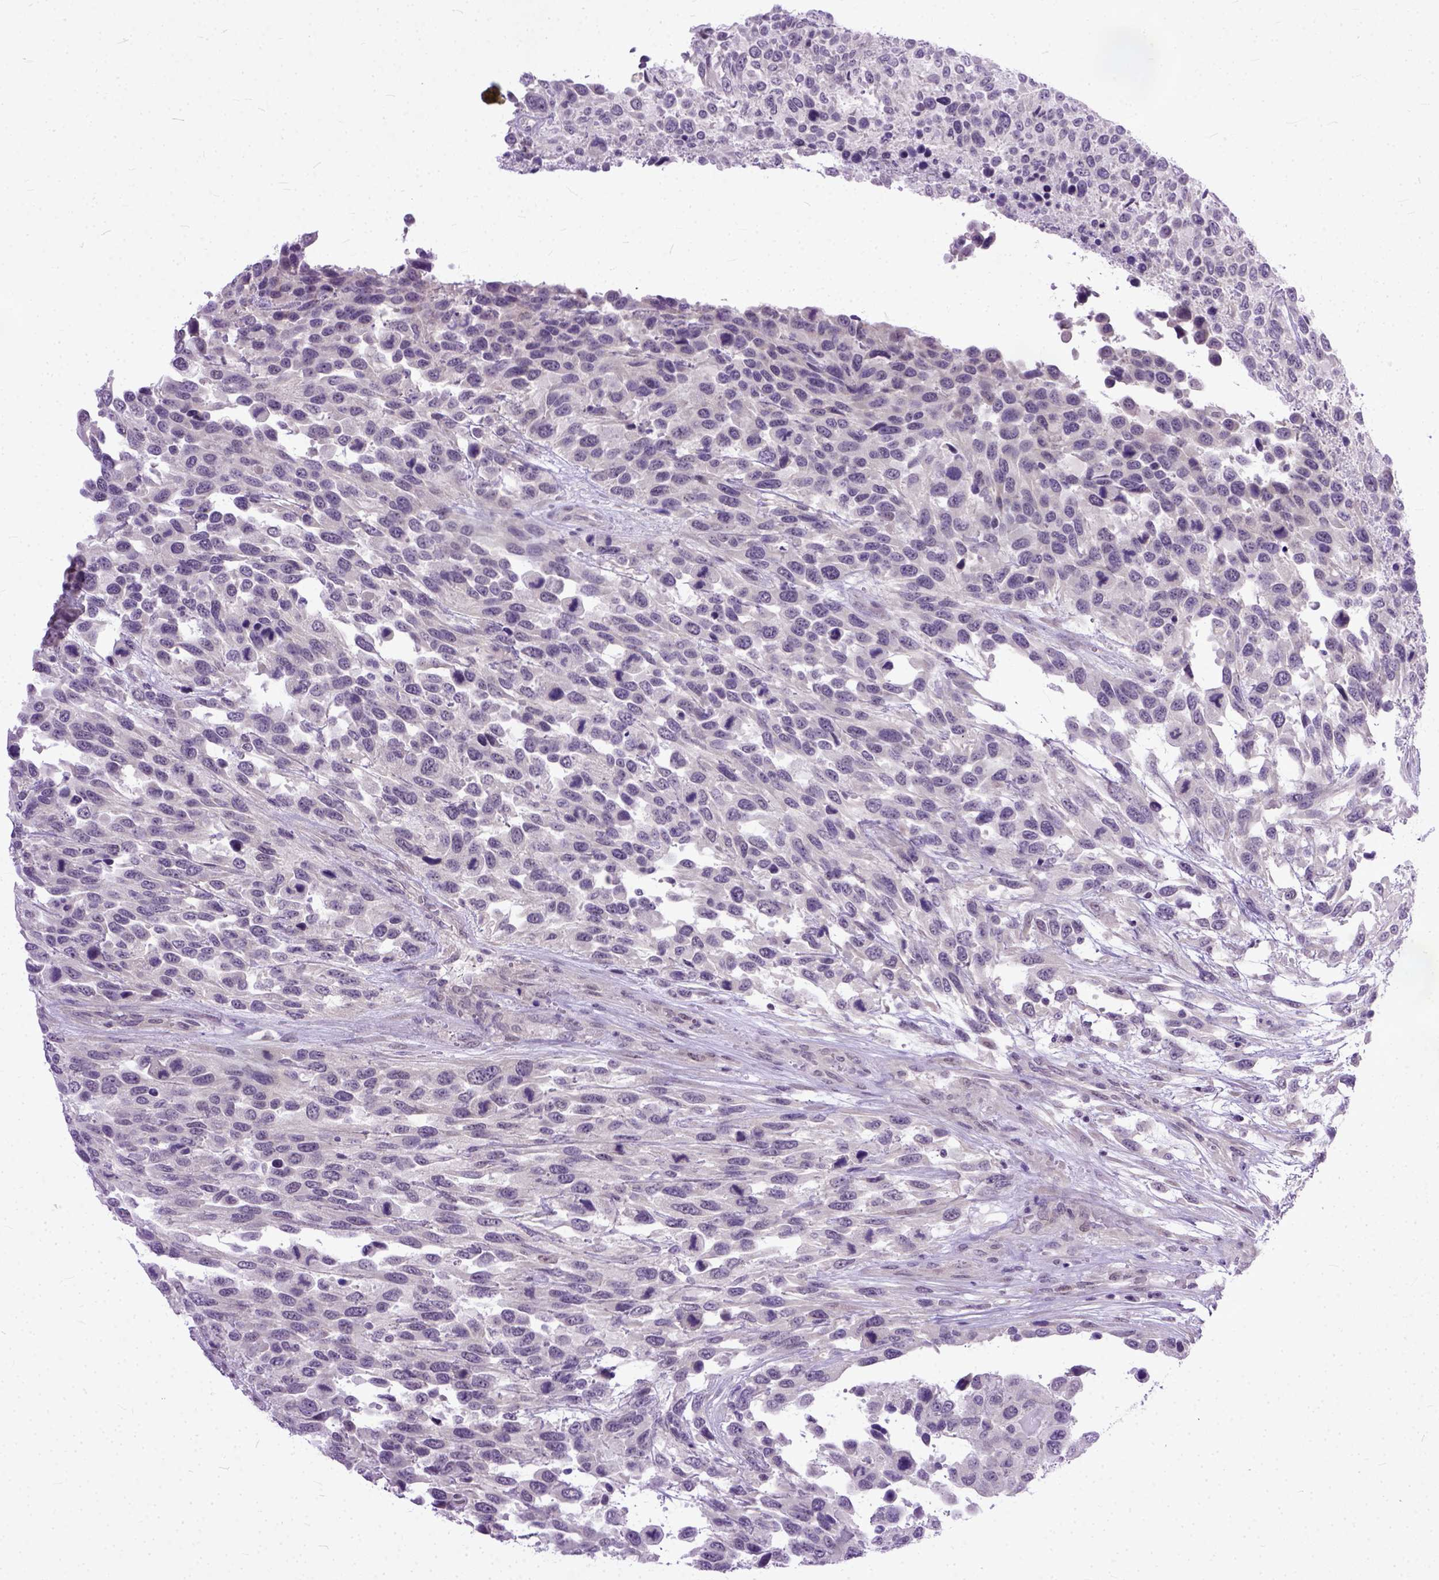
{"staining": {"intensity": "negative", "quantity": "none", "location": "none"}, "tissue": "urothelial cancer", "cell_type": "Tumor cells", "image_type": "cancer", "snomed": [{"axis": "morphology", "description": "Urothelial carcinoma, High grade"}, {"axis": "topography", "description": "Urinary bladder"}], "caption": "This is an IHC photomicrograph of urothelial cancer. There is no staining in tumor cells.", "gene": "TCEAL7", "patient": {"sex": "female", "age": 70}}